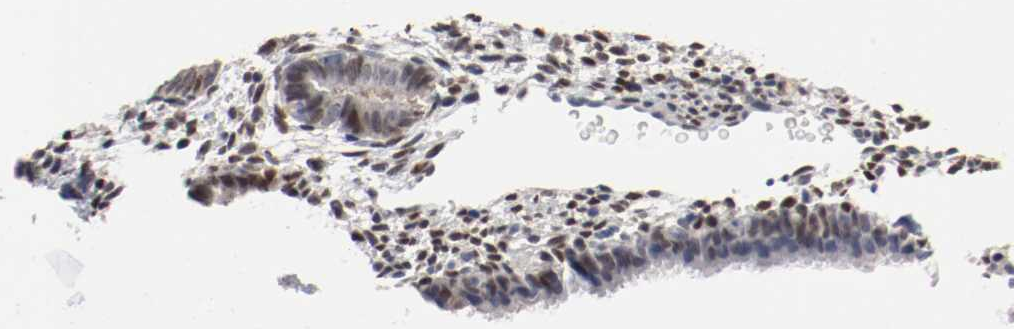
{"staining": {"intensity": "moderate", "quantity": "<25%", "location": "nuclear"}, "tissue": "endometrium", "cell_type": "Cells in endometrial stroma", "image_type": "normal", "snomed": [{"axis": "morphology", "description": "Normal tissue, NOS"}, {"axis": "topography", "description": "Endometrium"}], "caption": "DAB immunohistochemical staining of unremarkable endometrium displays moderate nuclear protein positivity in about <25% of cells in endometrial stroma.", "gene": "FOSL2", "patient": {"sex": "female", "age": 27}}